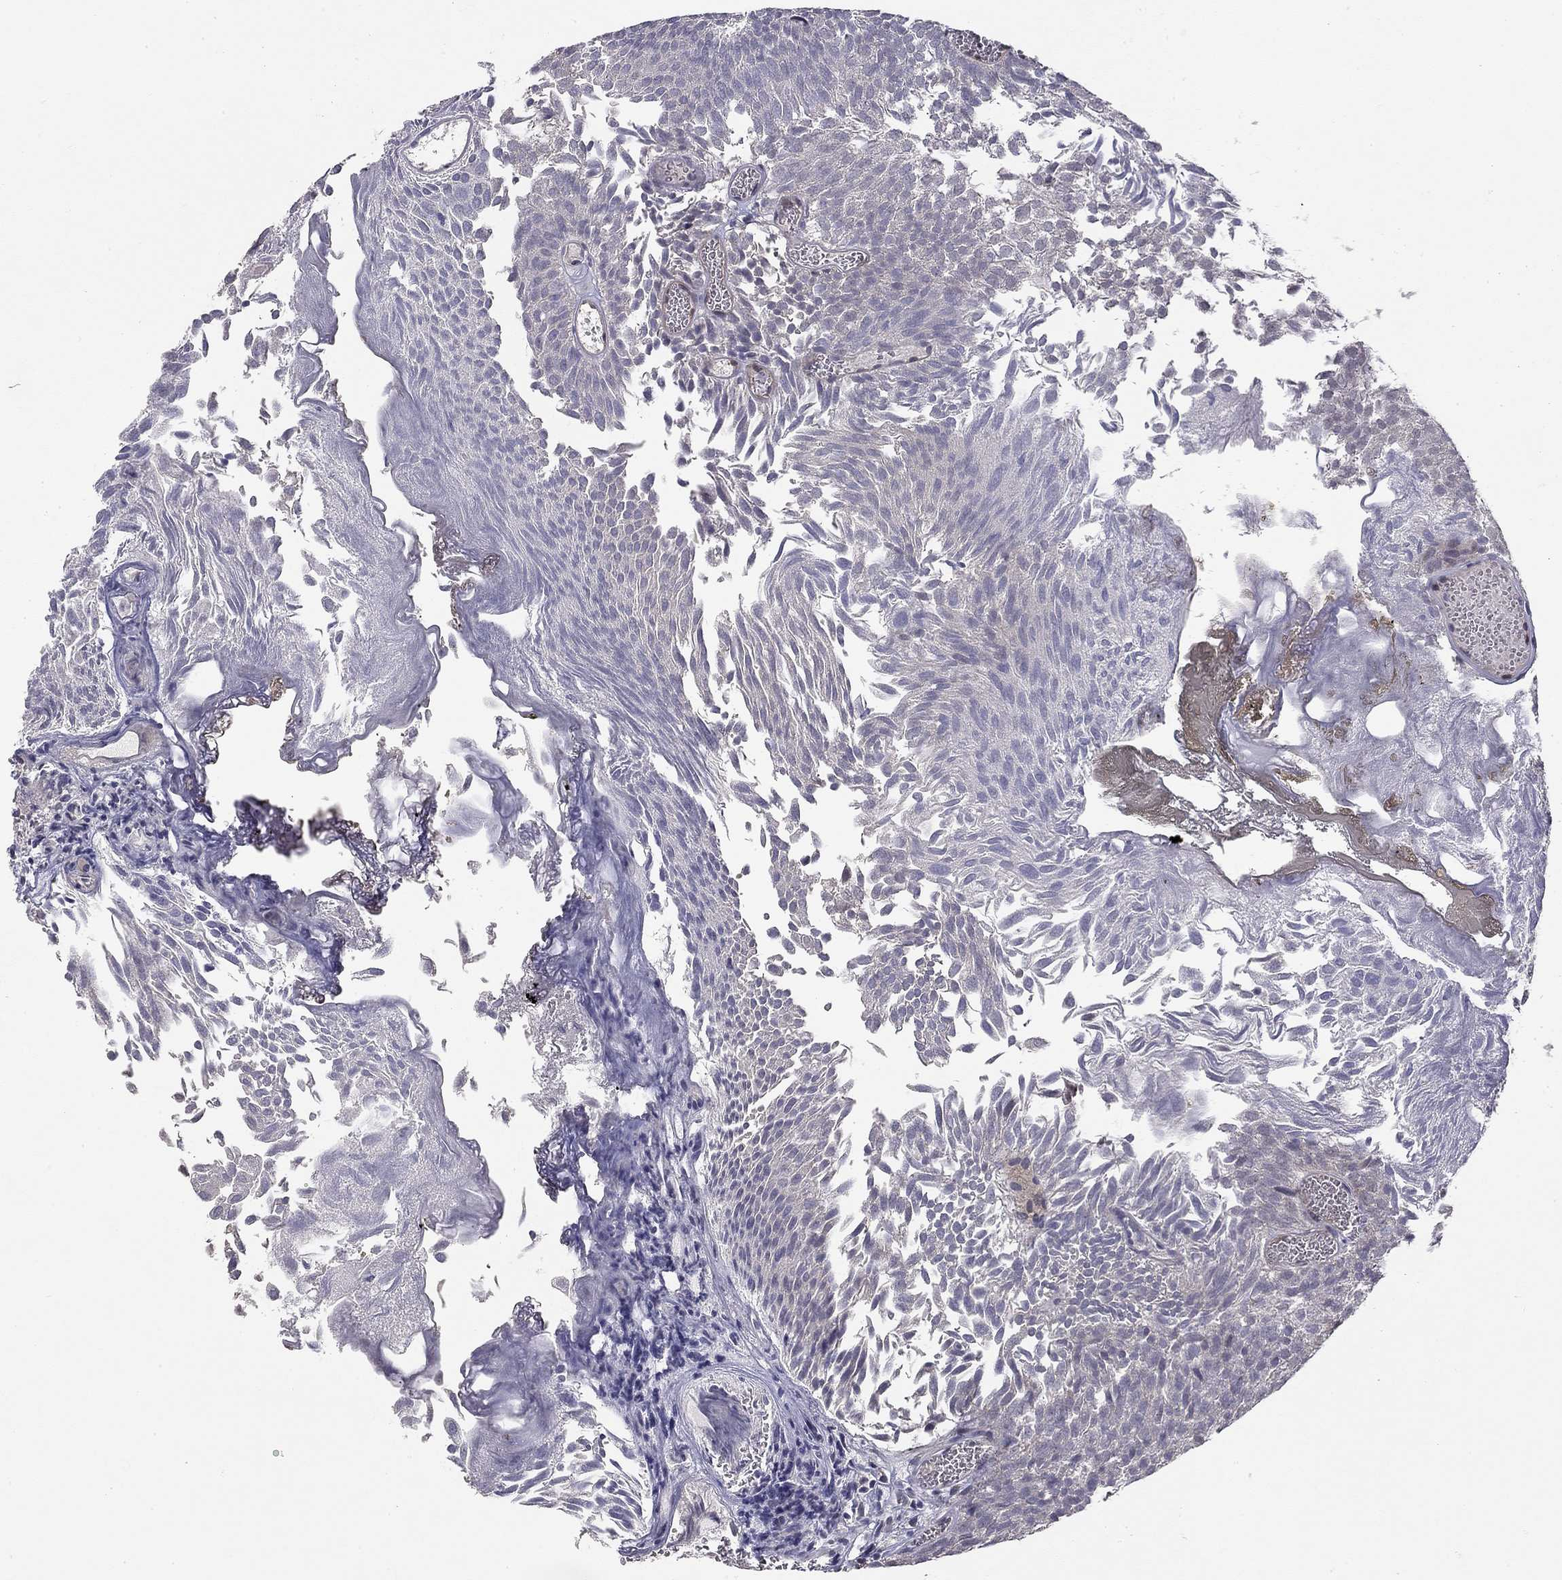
{"staining": {"intensity": "negative", "quantity": "none", "location": "none"}, "tissue": "urothelial cancer", "cell_type": "Tumor cells", "image_type": "cancer", "snomed": [{"axis": "morphology", "description": "Urothelial carcinoma, Low grade"}, {"axis": "topography", "description": "Urinary bladder"}], "caption": "IHC image of neoplastic tissue: human urothelial carcinoma (low-grade) stained with DAB reveals no significant protein staining in tumor cells. The staining is performed using DAB (3,3'-diaminobenzidine) brown chromogen with nuclei counter-stained in using hematoxylin.", "gene": "STXBP6", "patient": {"sex": "male", "age": 52}}